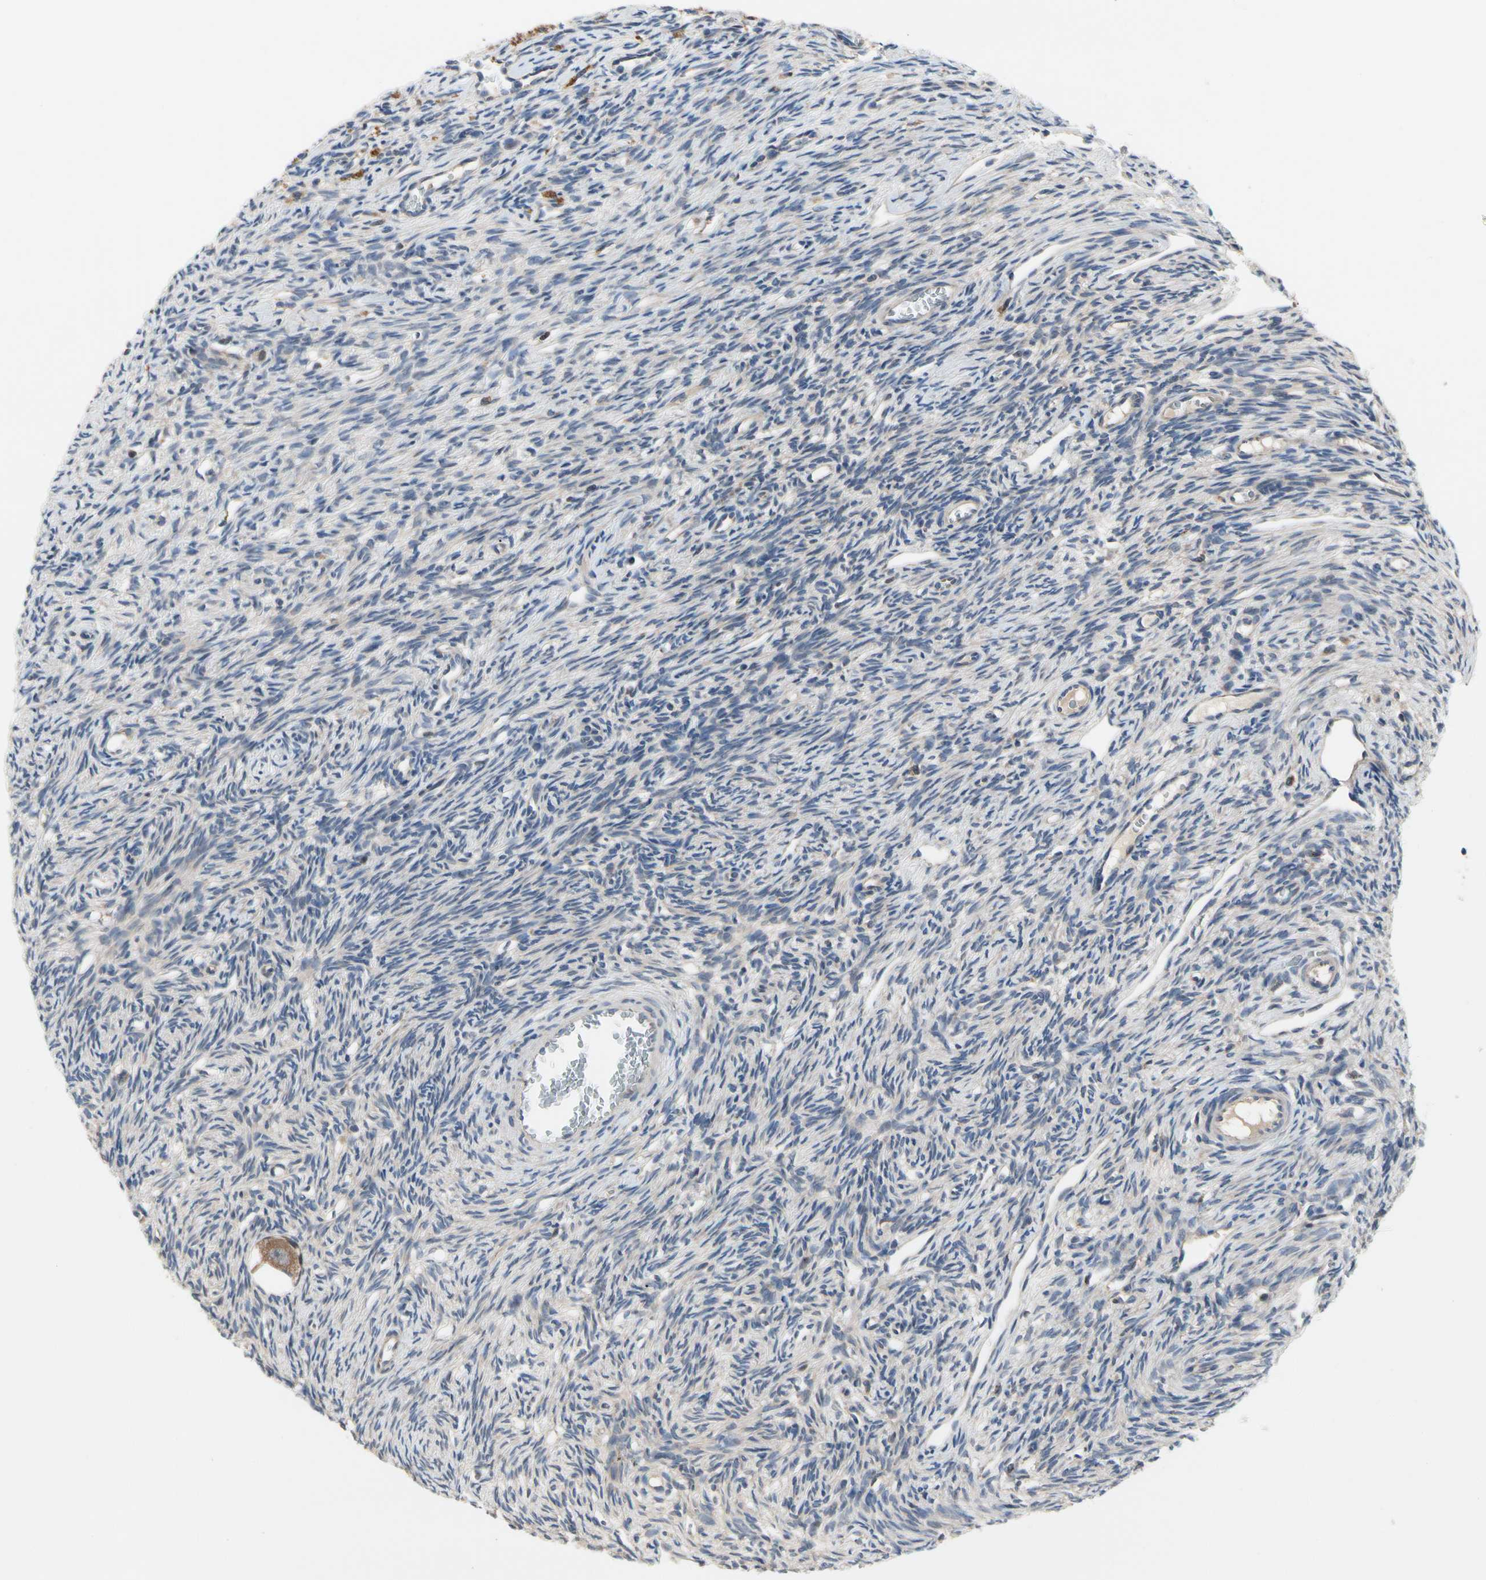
{"staining": {"intensity": "weak", "quantity": ">75%", "location": "cytoplasmic/membranous"}, "tissue": "ovary", "cell_type": "Follicle cells", "image_type": "normal", "snomed": [{"axis": "morphology", "description": "Normal tissue, NOS"}, {"axis": "topography", "description": "Ovary"}], "caption": "A micrograph of human ovary stained for a protein exhibits weak cytoplasmic/membranous brown staining in follicle cells. (Stains: DAB (3,3'-diaminobenzidine) in brown, nuclei in blue, Microscopy: brightfield microscopy at high magnification).", "gene": "MMEL1", "patient": {"sex": "female", "age": 33}}